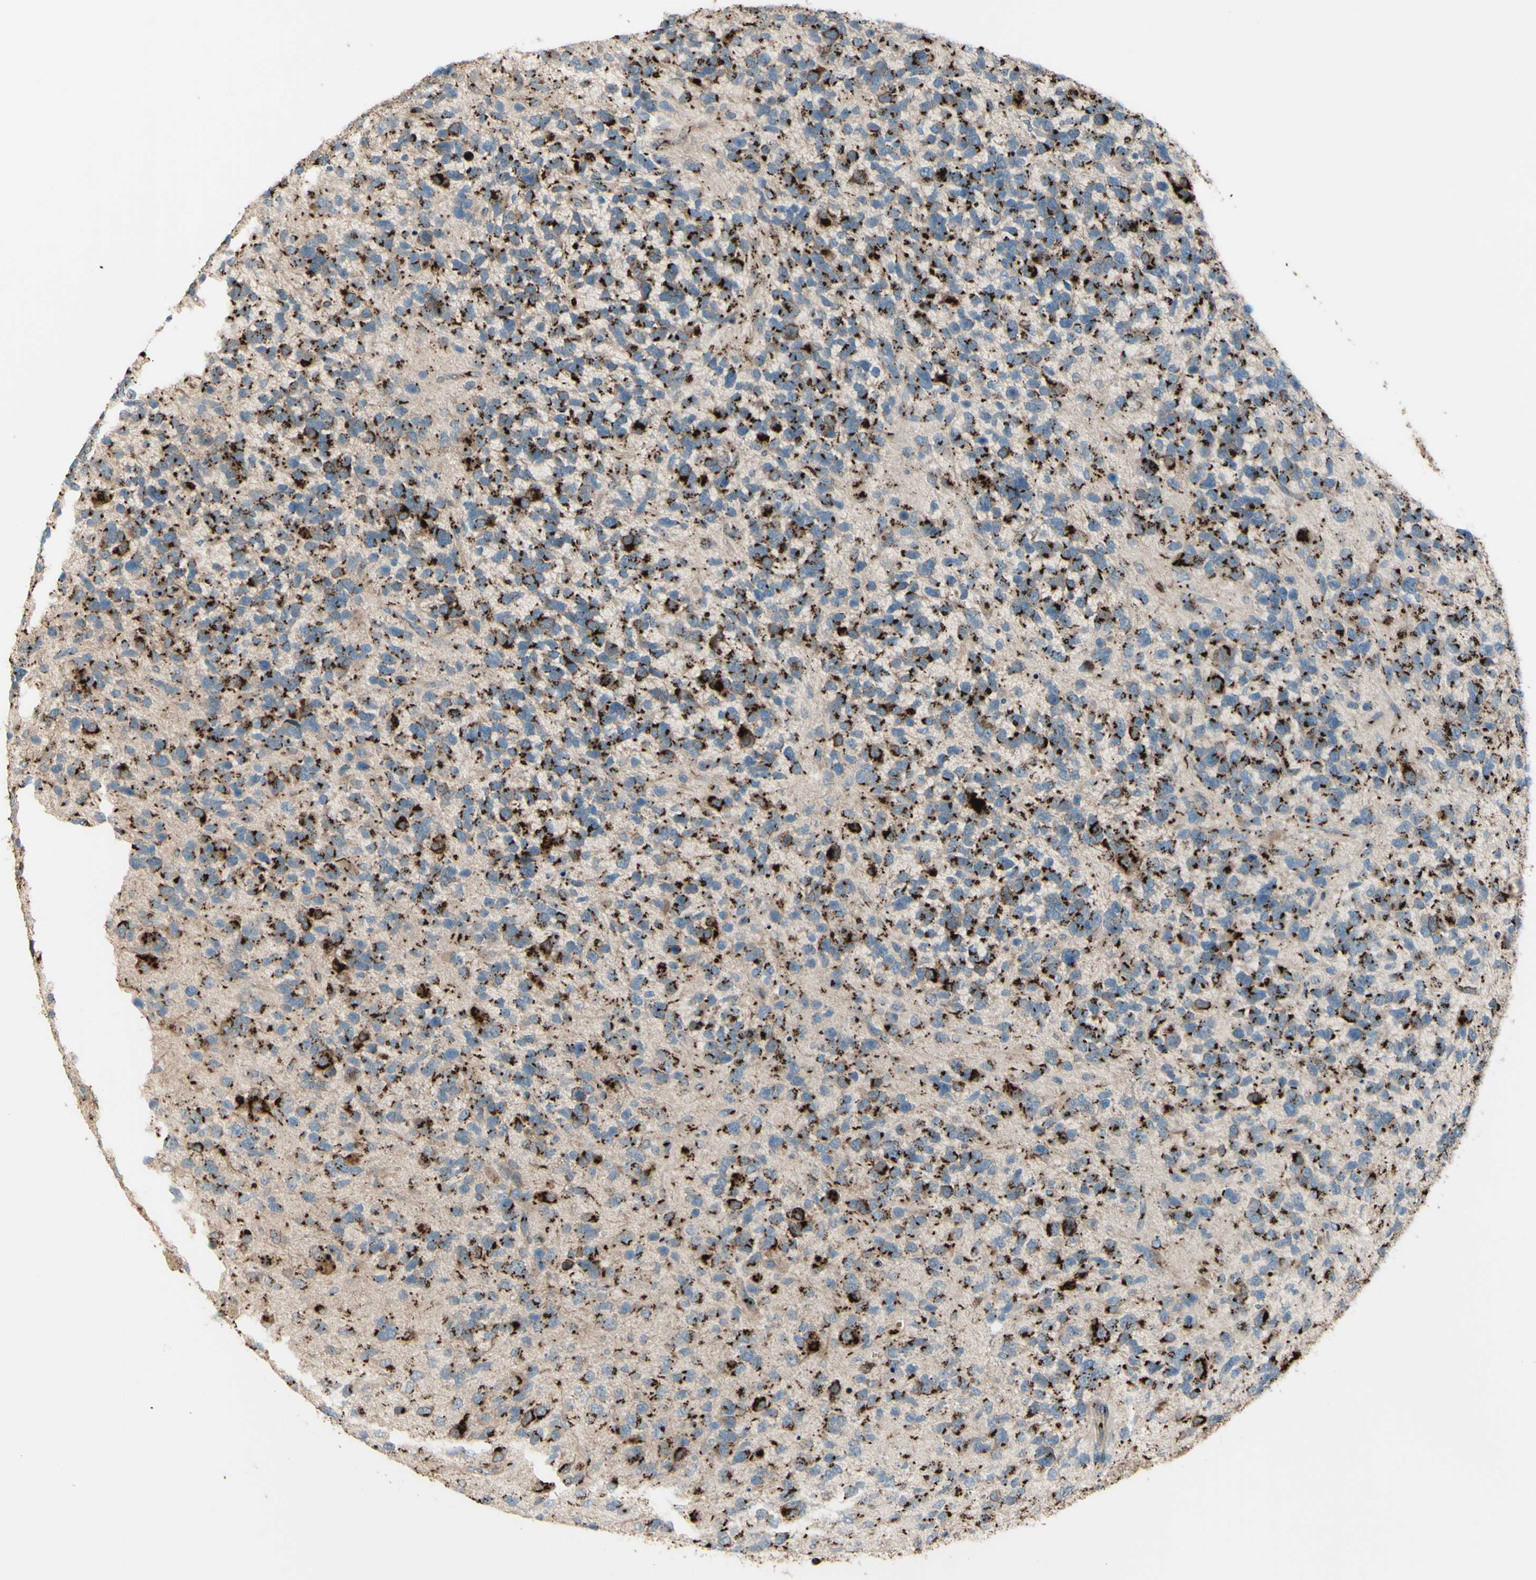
{"staining": {"intensity": "moderate", "quantity": ">75%", "location": "cytoplasmic/membranous"}, "tissue": "glioma", "cell_type": "Tumor cells", "image_type": "cancer", "snomed": [{"axis": "morphology", "description": "Glioma, malignant, High grade"}, {"axis": "topography", "description": "Brain"}], "caption": "A histopathology image of human glioma stained for a protein displays moderate cytoplasmic/membranous brown staining in tumor cells.", "gene": "BPNT2", "patient": {"sex": "female", "age": 58}}